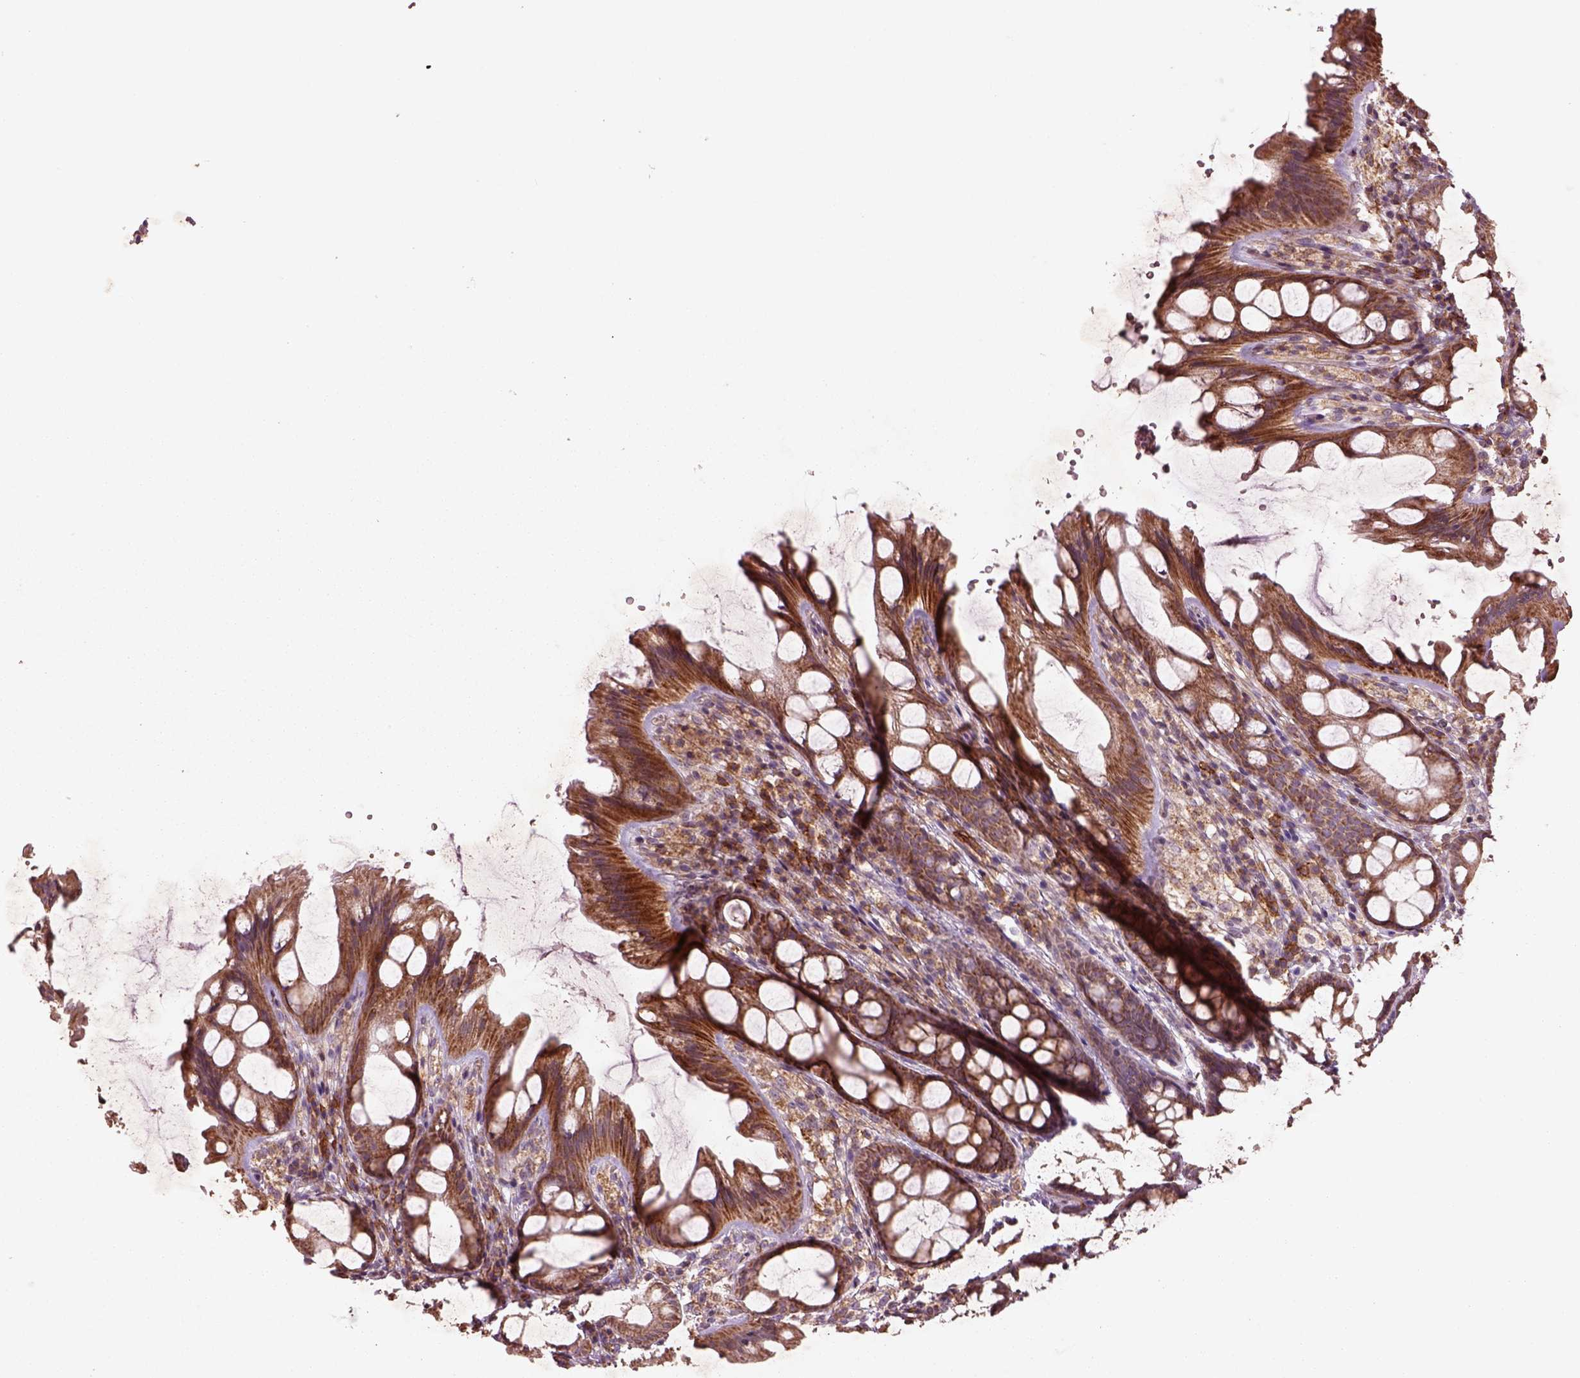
{"staining": {"intensity": "weak", "quantity": ">75%", "location": "cytoplasmic/membranous"}, "tissue": "colon", "cell_type": "Endothelial cells", "image_type": "normal", "snomed": [{"axis": "morphology", "description": "Normal tissue, NOS"}, {"axis": "topography", "description": "Colon"}], "caption": "IHC staining of unremarkable colon, which demonstrates low levels of weak cytoplasmic/membranous positivity in approximately >75% of endothelial cells indicating weak cytoplasmic/membranous protein expression. The staining was performed using DAB (brown) for protein detection and nuclei were counterstained in hematoxylin (blue).", "gene": "SLC25A31", "patient": {"sex": "male", "age": 47}}